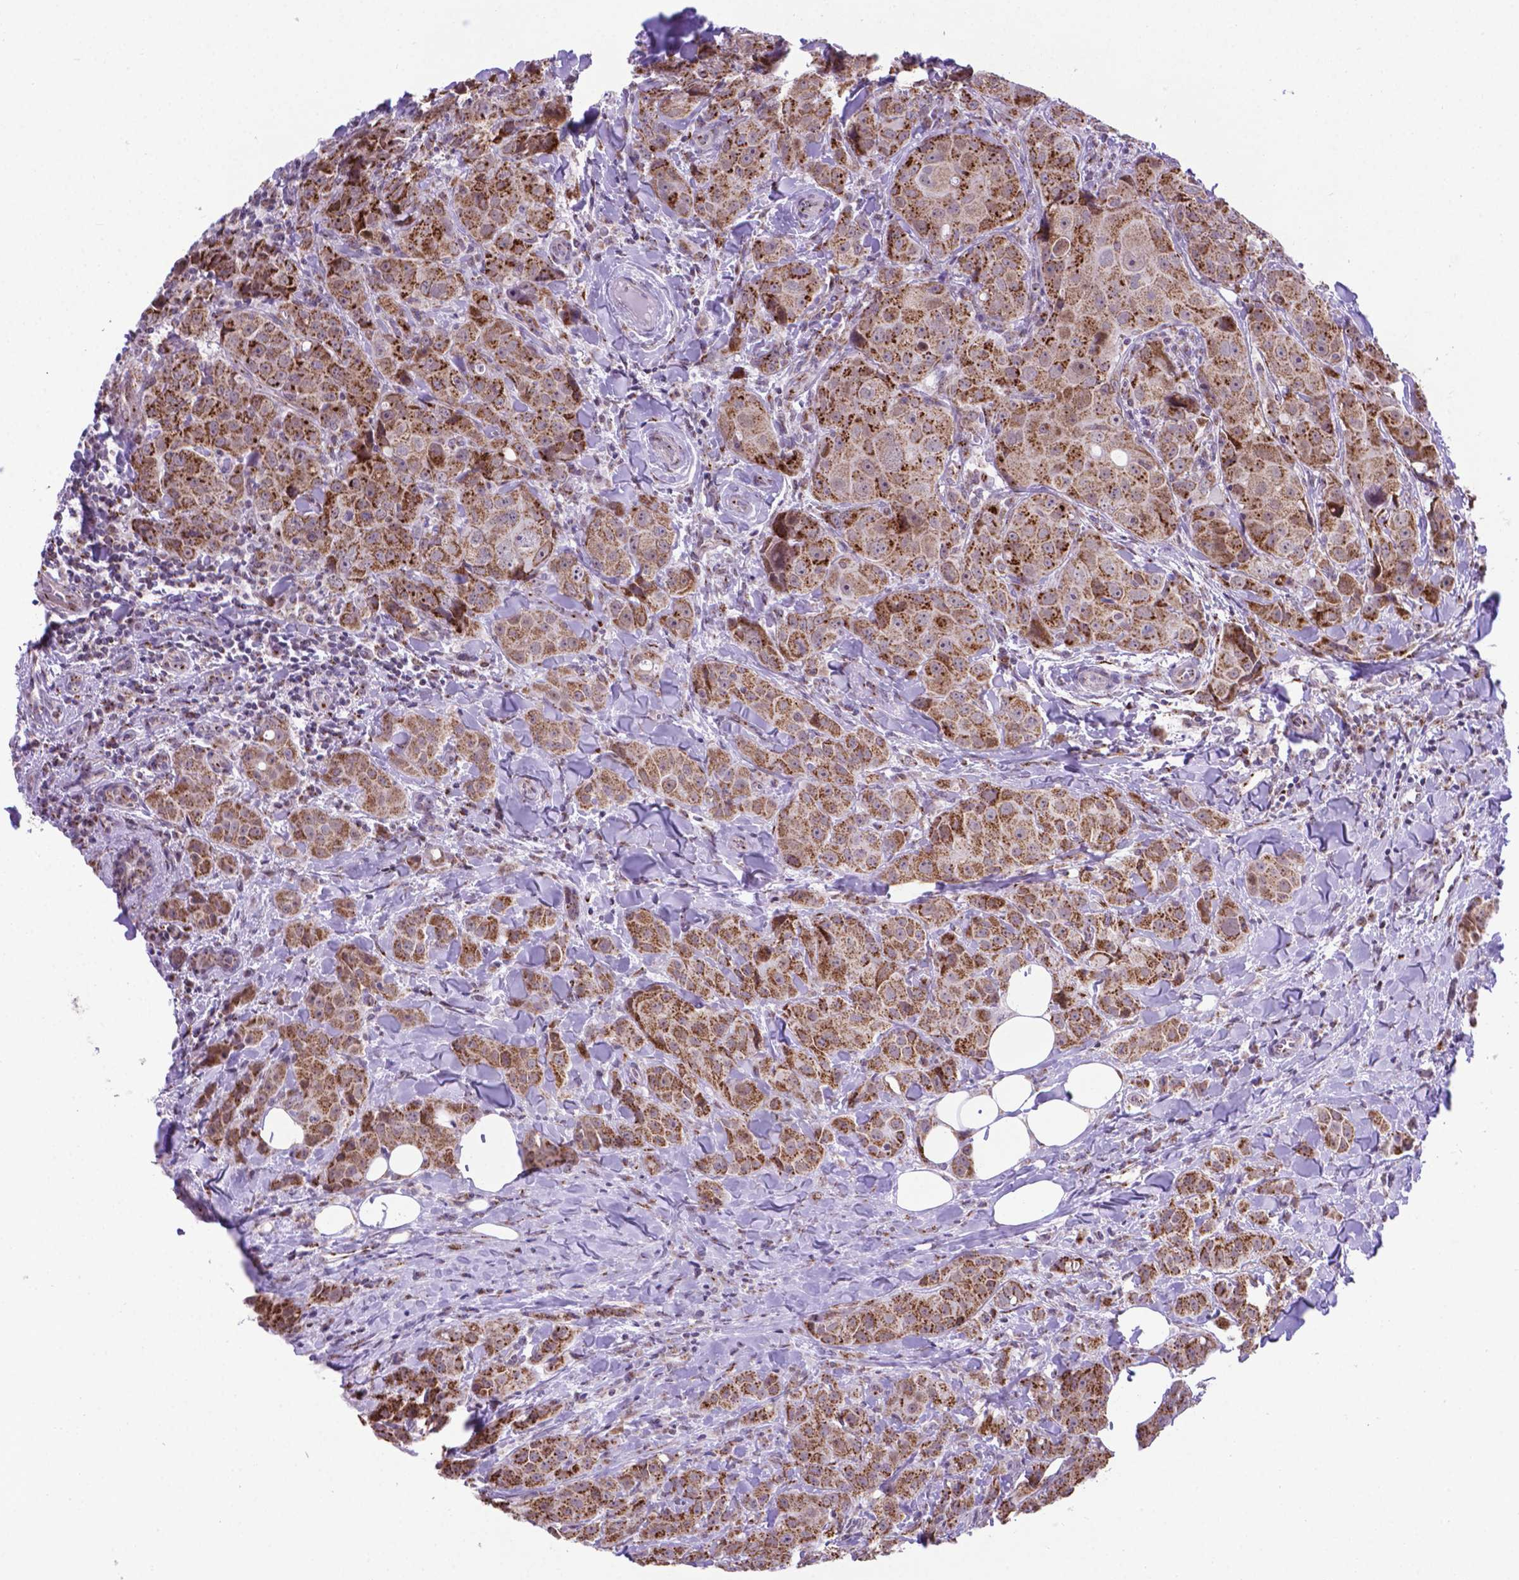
{"staining": {"intensity": "moderate", "quantity": ">75%", "location": "cytoplasmic/membranous"}, "tissue": "breast cancer", "cell_type": "Tumor cells", "image_type": "cancer", "snomed": [{"axis": "morphology", "description": "Duct carcinoma"}, {"axis": "topography", "description": "Breast"}], "caption": "This is a histology image of immunohistochemistry staining of breast cancer (invasive ductal carcinoma), which shows moderate expression in the cytoplasmic/membranous of tumor cells.", "gene": "MRPL10", "patient": {"sex": "female", "age": 43}}